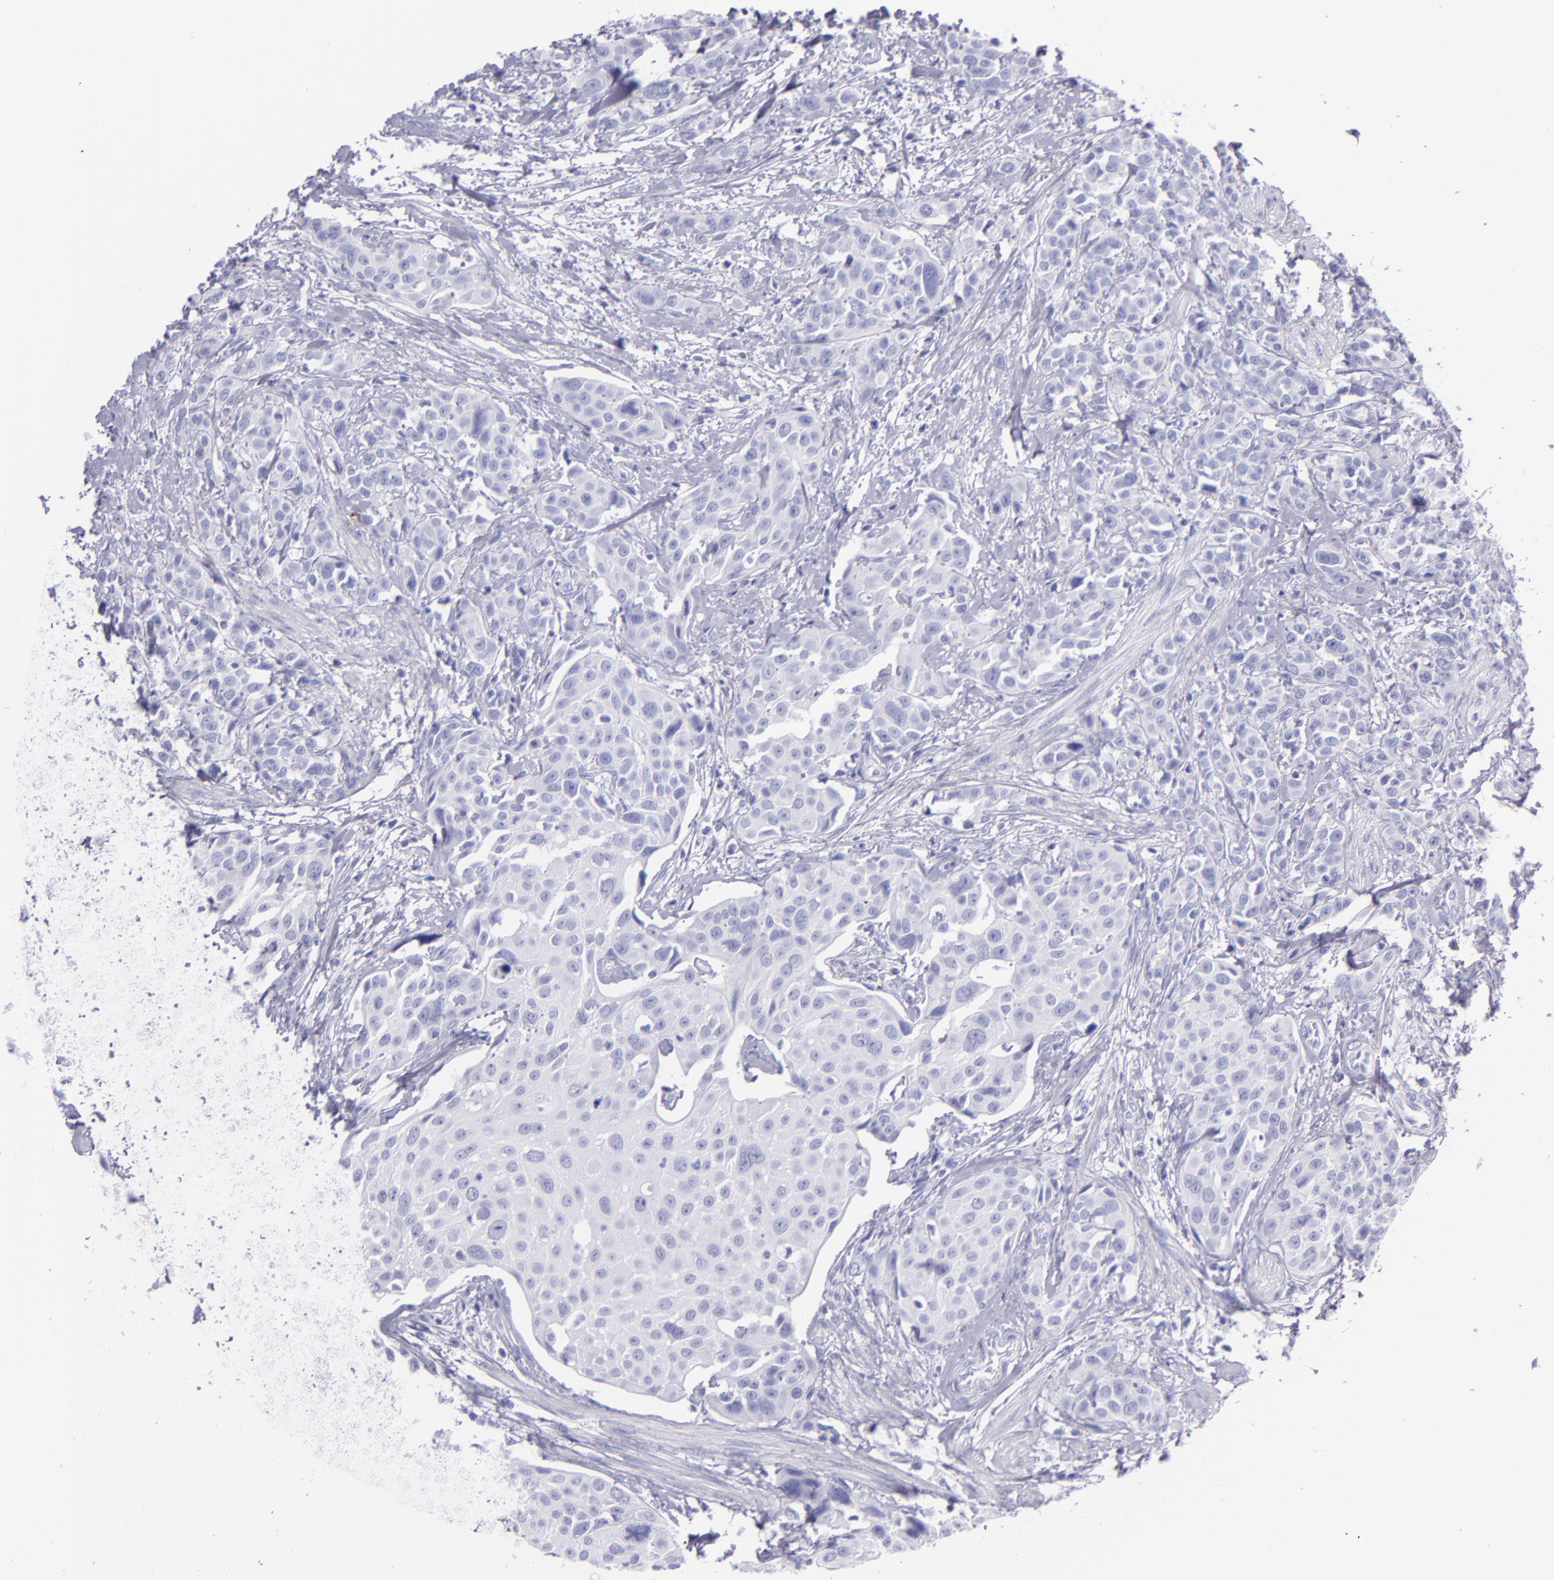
{"staining": {"intensity": "negative", "quantity": "none", "location": "none"}, "tissue": "urothelial cancer", "cell_type": "Tumor cells", "image_type": "cancer", "snomed": [{"axis": "morphology", "description": "Urothelial carcinoma, High grade"}, {"axis": "topography", "description": "Urinary bladder"}], "caption": "This is a micrograph of immunohistochemistry (IHC) staining of high-grade urothelial carcinoma, which shows no positivity in tumor cells. (Stains: DAB (3,3'-diaminobenzidine) IHC with hematoxylin counter stain, Microscopy: brightfield microscopy at high magnification).", "gene": "SFTPA2", "patient": {"sex": "male", "age": 56}}